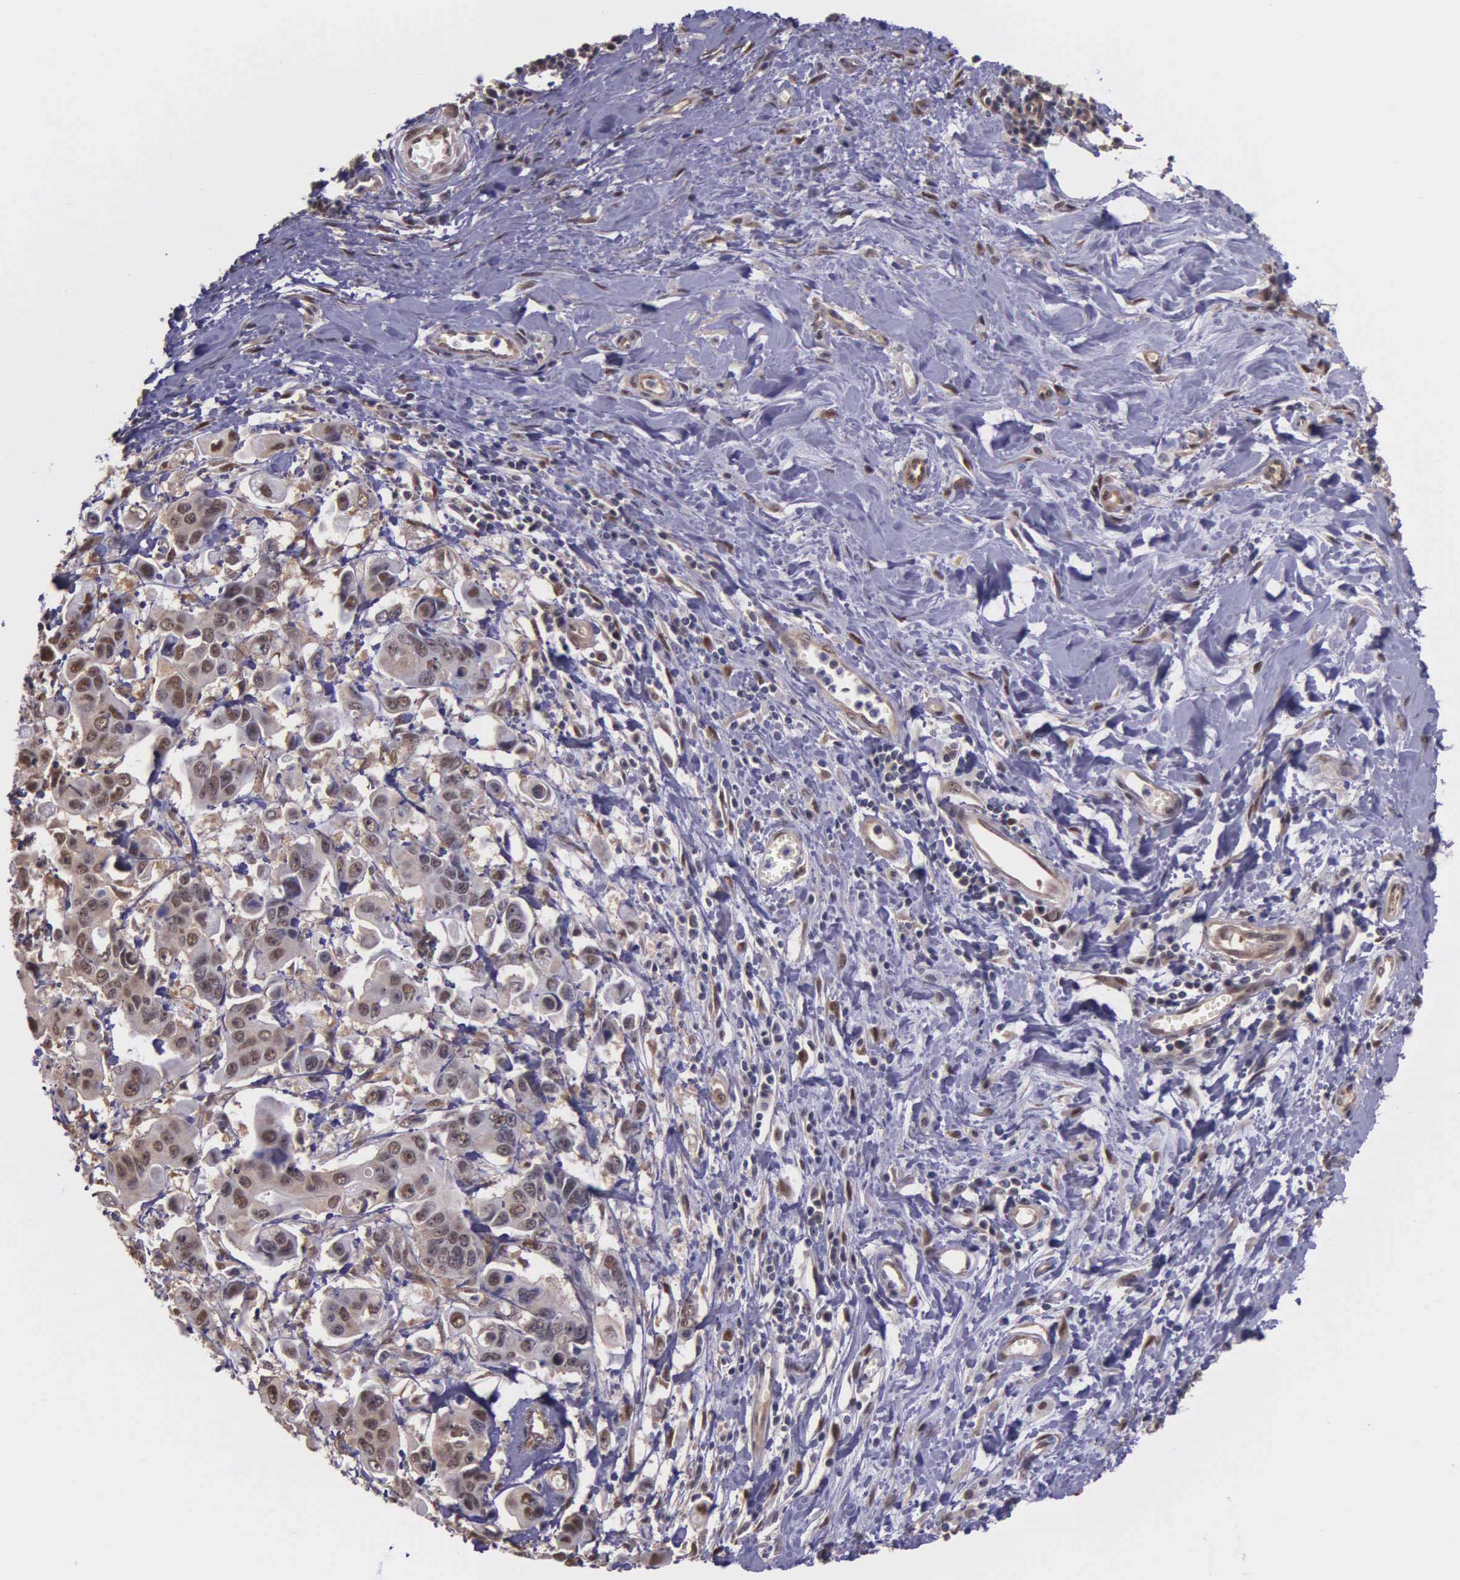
{"staining": {"intensity": "moderate", "quantity": ">75%", "location": "cytoplasmic/membranous,nuclear"}, "tissue": "stomach cancer", "cell_type": "Tumor cells", "image_type": "cancer", "snomed": [{"axis": "morphology", "description": "Adenocarcinoma, NOS"}, {"axis": "topography", "description": "Stomach, upper"}], "caption": "Immunohistochemistry (IHC) histopathology image of neoplastic tissue: human stomach cancer (adenocarcinoma) stained using immunohistochemistry (IHC) exhibits medium levels of moderate protein expression localized specifically in the cytoplasmic/membranous and nuclear of tumor cells, appearing as a cytoplasmic/membranous and nuclear brown color.", "gene": "PSMC1", "patient": {"sex": "male", "age": 80}}